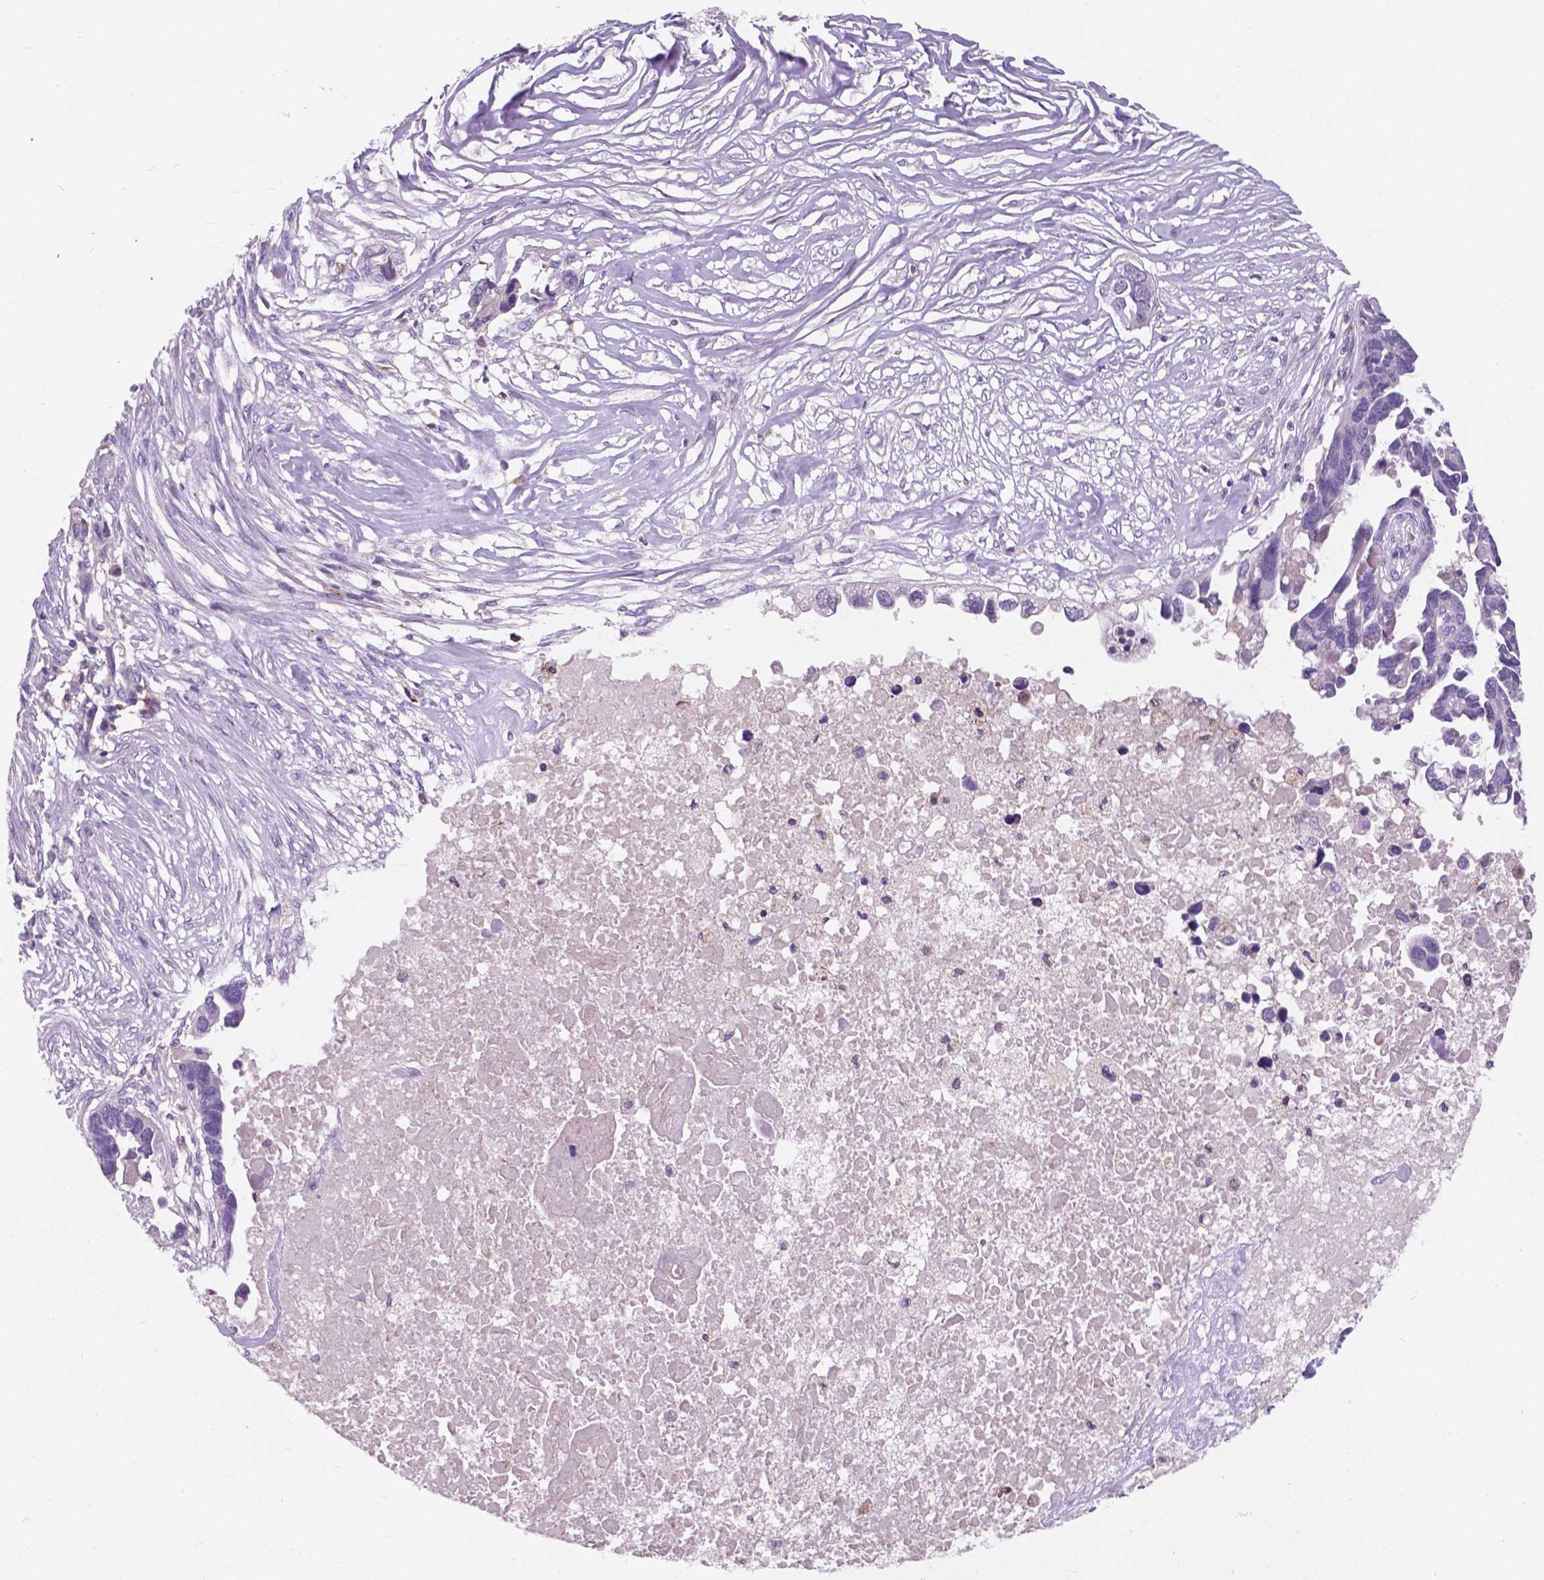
{"staining": {"intensity": "negative", "quantity": "none", "location": "none"}, "tissue": "ovarian cancer", "cell_type": "Tumor cells", "image_type": "cancer", "snomed": [{"axis": "morphology", "description": "Cystadenocarcinoma, serous, NOS"}, {"axis": "topography", "description": "Ovary"}], "caption": "DAB immunohistochemical staining of ovarian serous cystadenocarcinoma exhibits no significant staining in tumor cells.", "gene": "IREB2", "patient": {"sex": "female", "age": 54}}